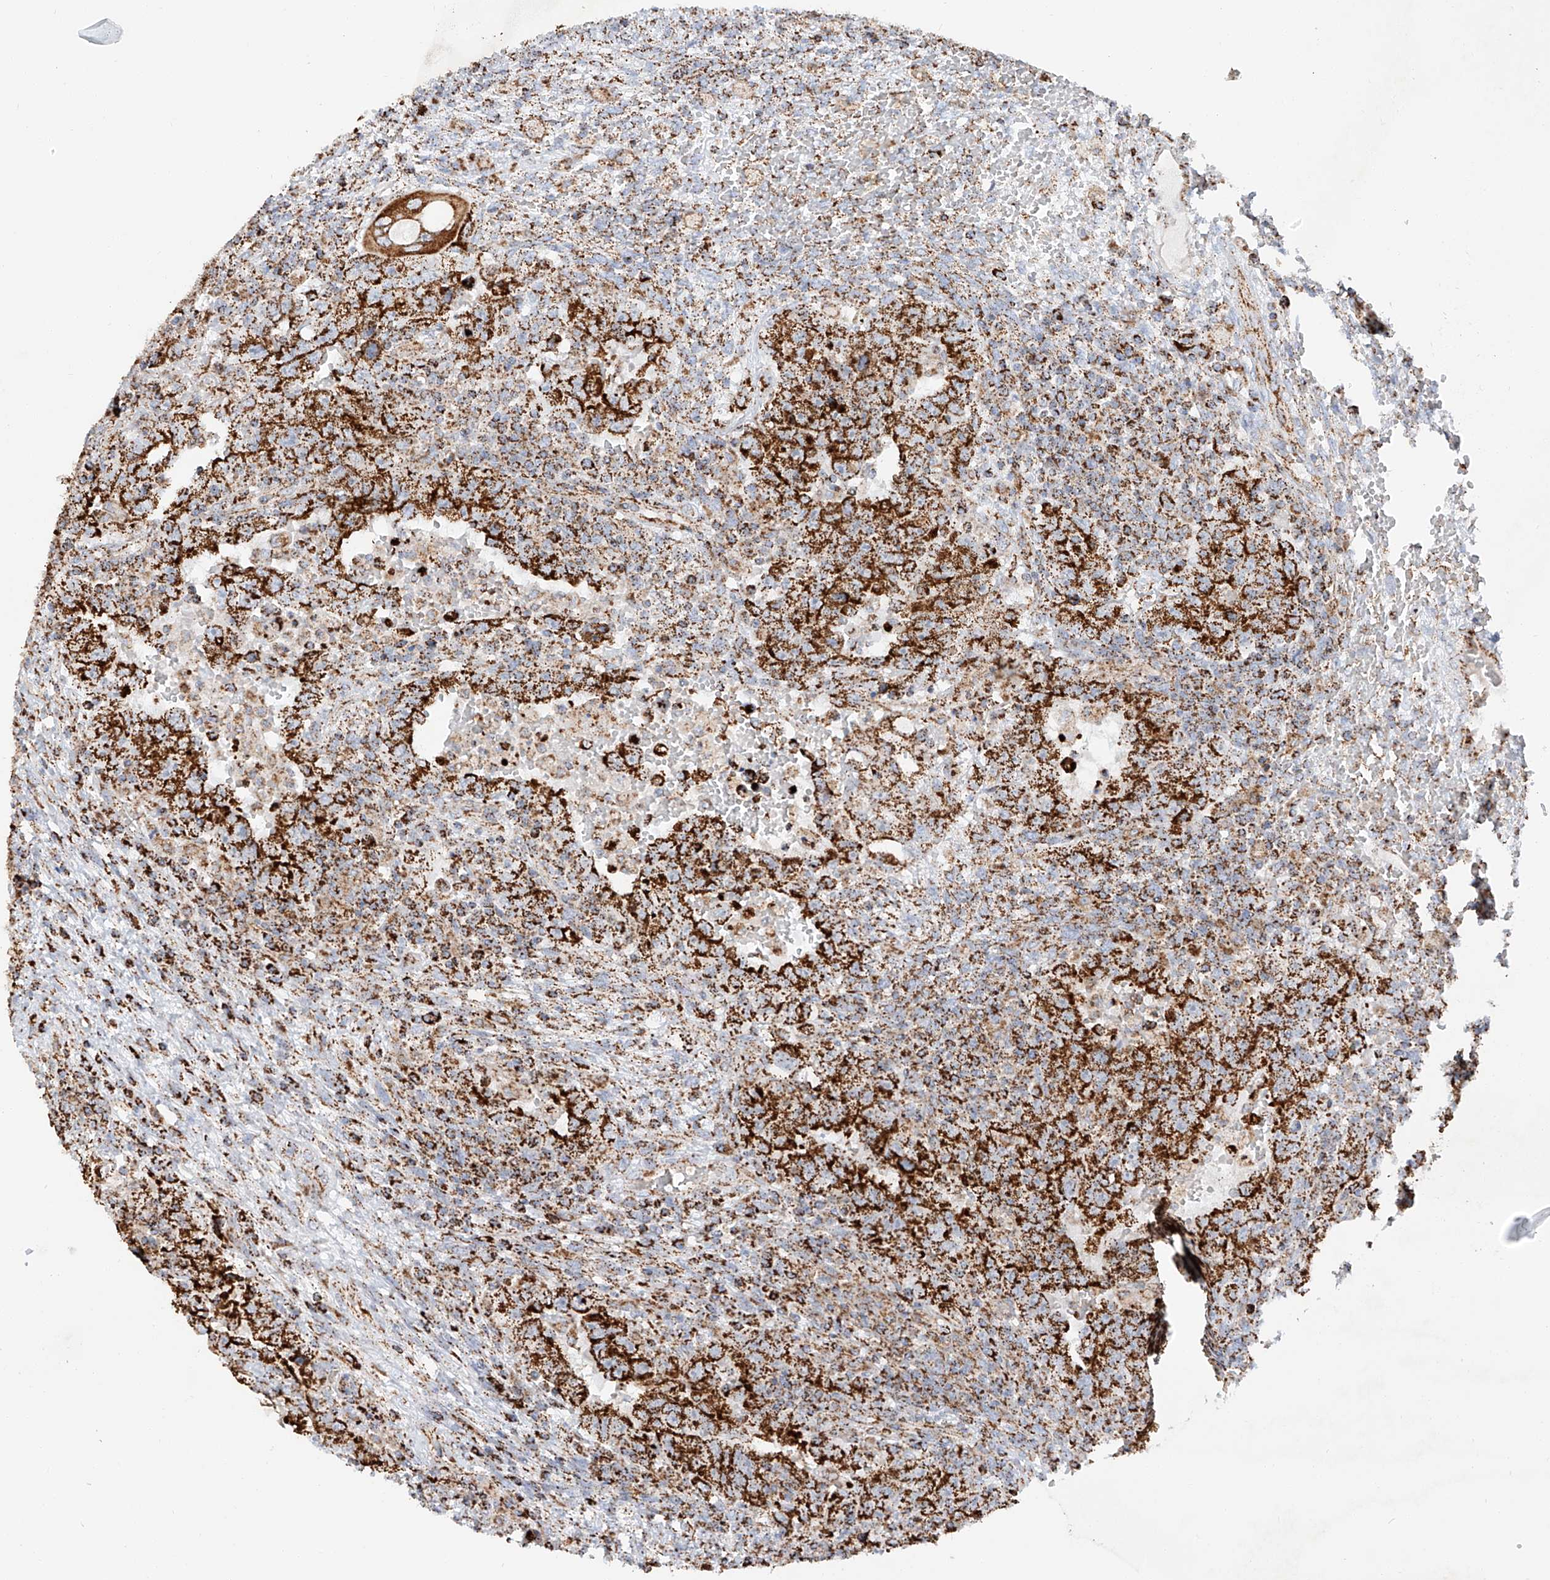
{"staining": {"intensity": "strong", "quantity": ">75%", "location": "cytoplasmic/membranous"}, "tissue": "testis cancer", "cell_type": "Tumor cells", "image_type": "cancer", "snomed": [{"axis": "morphology", "description": "Carcinoma, Embryonal, NOS"}, {"axis": "topography", "description": "Testis"}], "caption": "Strong cytoplasmic/membranous protein positivity is present in approximately >75% of tumor cells in testis cancer.", "gene": "TTC27", "patient": {"sex": "male", "age": 26}}